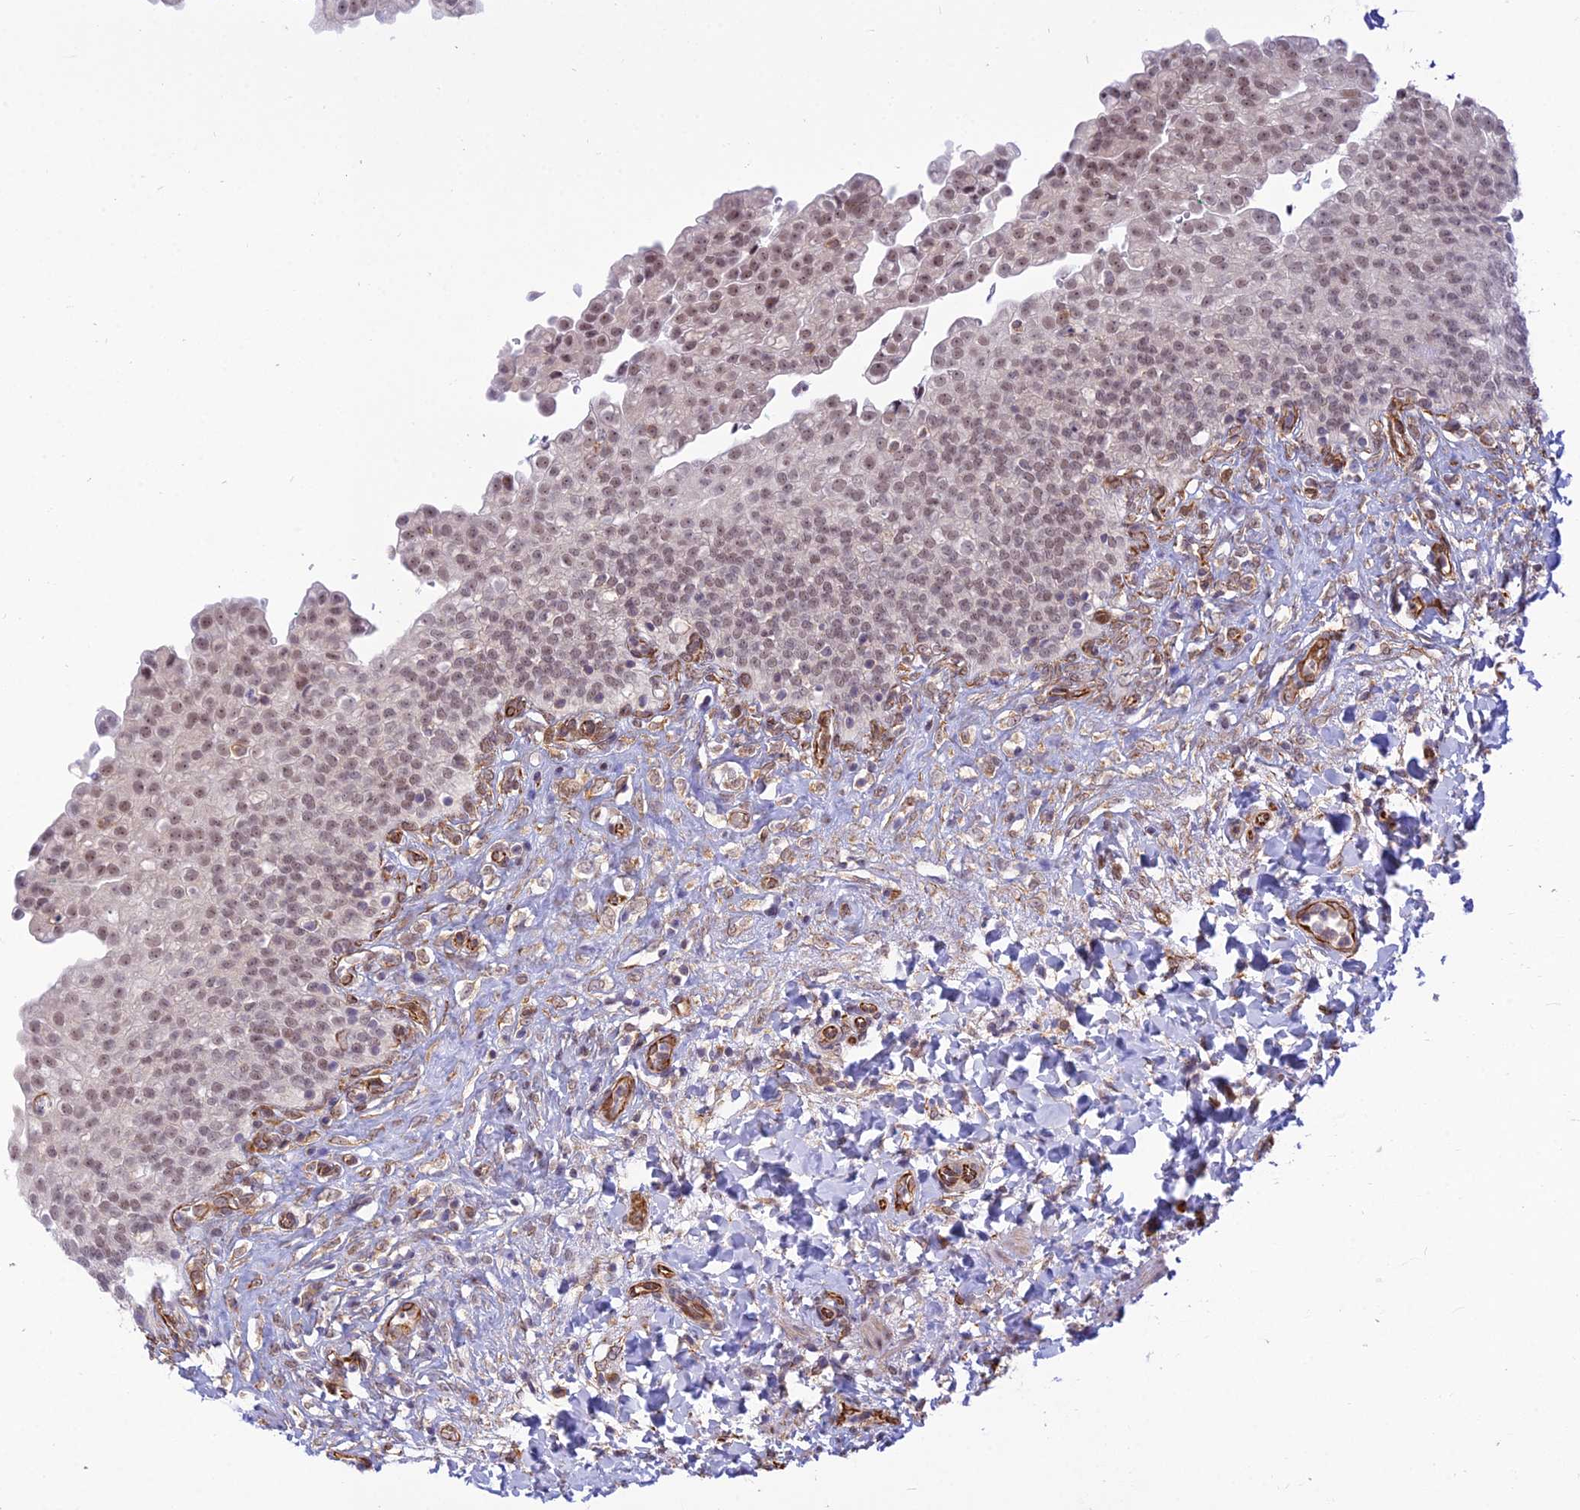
{"staining": {"intensity": "moderate", "quantity": ">75%", "location": "nuclear"}, "tissue": "urinary bladder", "cell_type": "Urothelial cells", "image_type": "normal", "snomed": [{"axis": "morphology", "description": "Urothelial carcinoma, High grade"}, {"axis": "topography", "description": "Urinary bladder"}], "caption": "Urothelial cells display moderate nuclear positivity in about >75% of cells in normal urinary bladder.", "gene": "SAPCD2", "patient": {"sex": "male", "age": 46}}